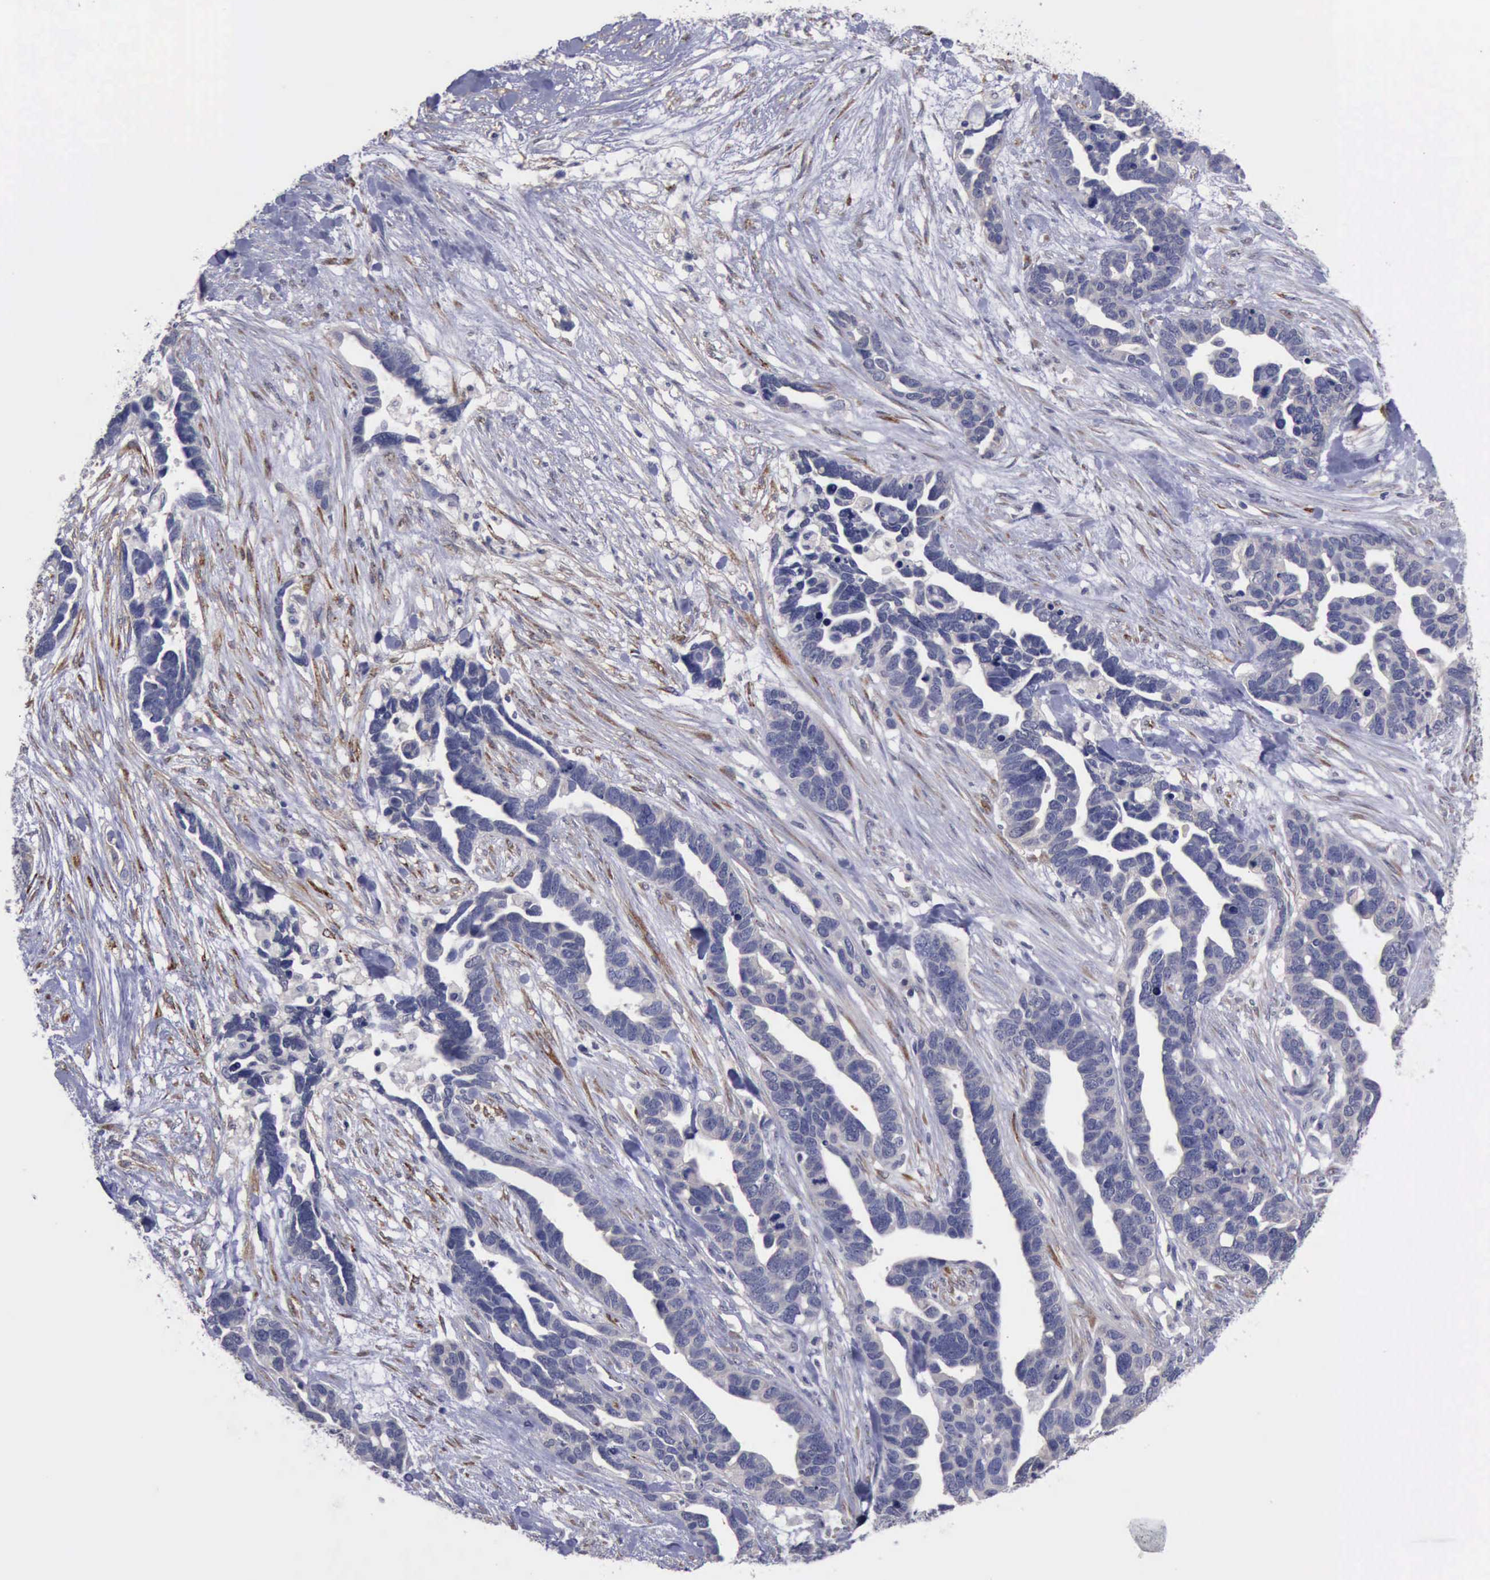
{"staining": {"intensity": "negative", "quantity": "none", "location": "none"}, "tissue": "ovarian cancer", "cell_type": "Tumor cells", "image_type": "cancer", "snomed": [{"axis": "morphology", "description": "Cystadenocarcinoma, serous, NOS"}, {"axis": "topography", "description": "Ovary"}], "caption": "Tumor cells show no significant protein staining in ovarian cancer (serous cystadenocarcinoma). The staining is performed using DAB (3,3'-diaminobenzidine) brown chromogen with nuclei counter-stained in using hematoxylin.", "gene": "PHKA1", "patient": {"sex": "female", "age": 54}}